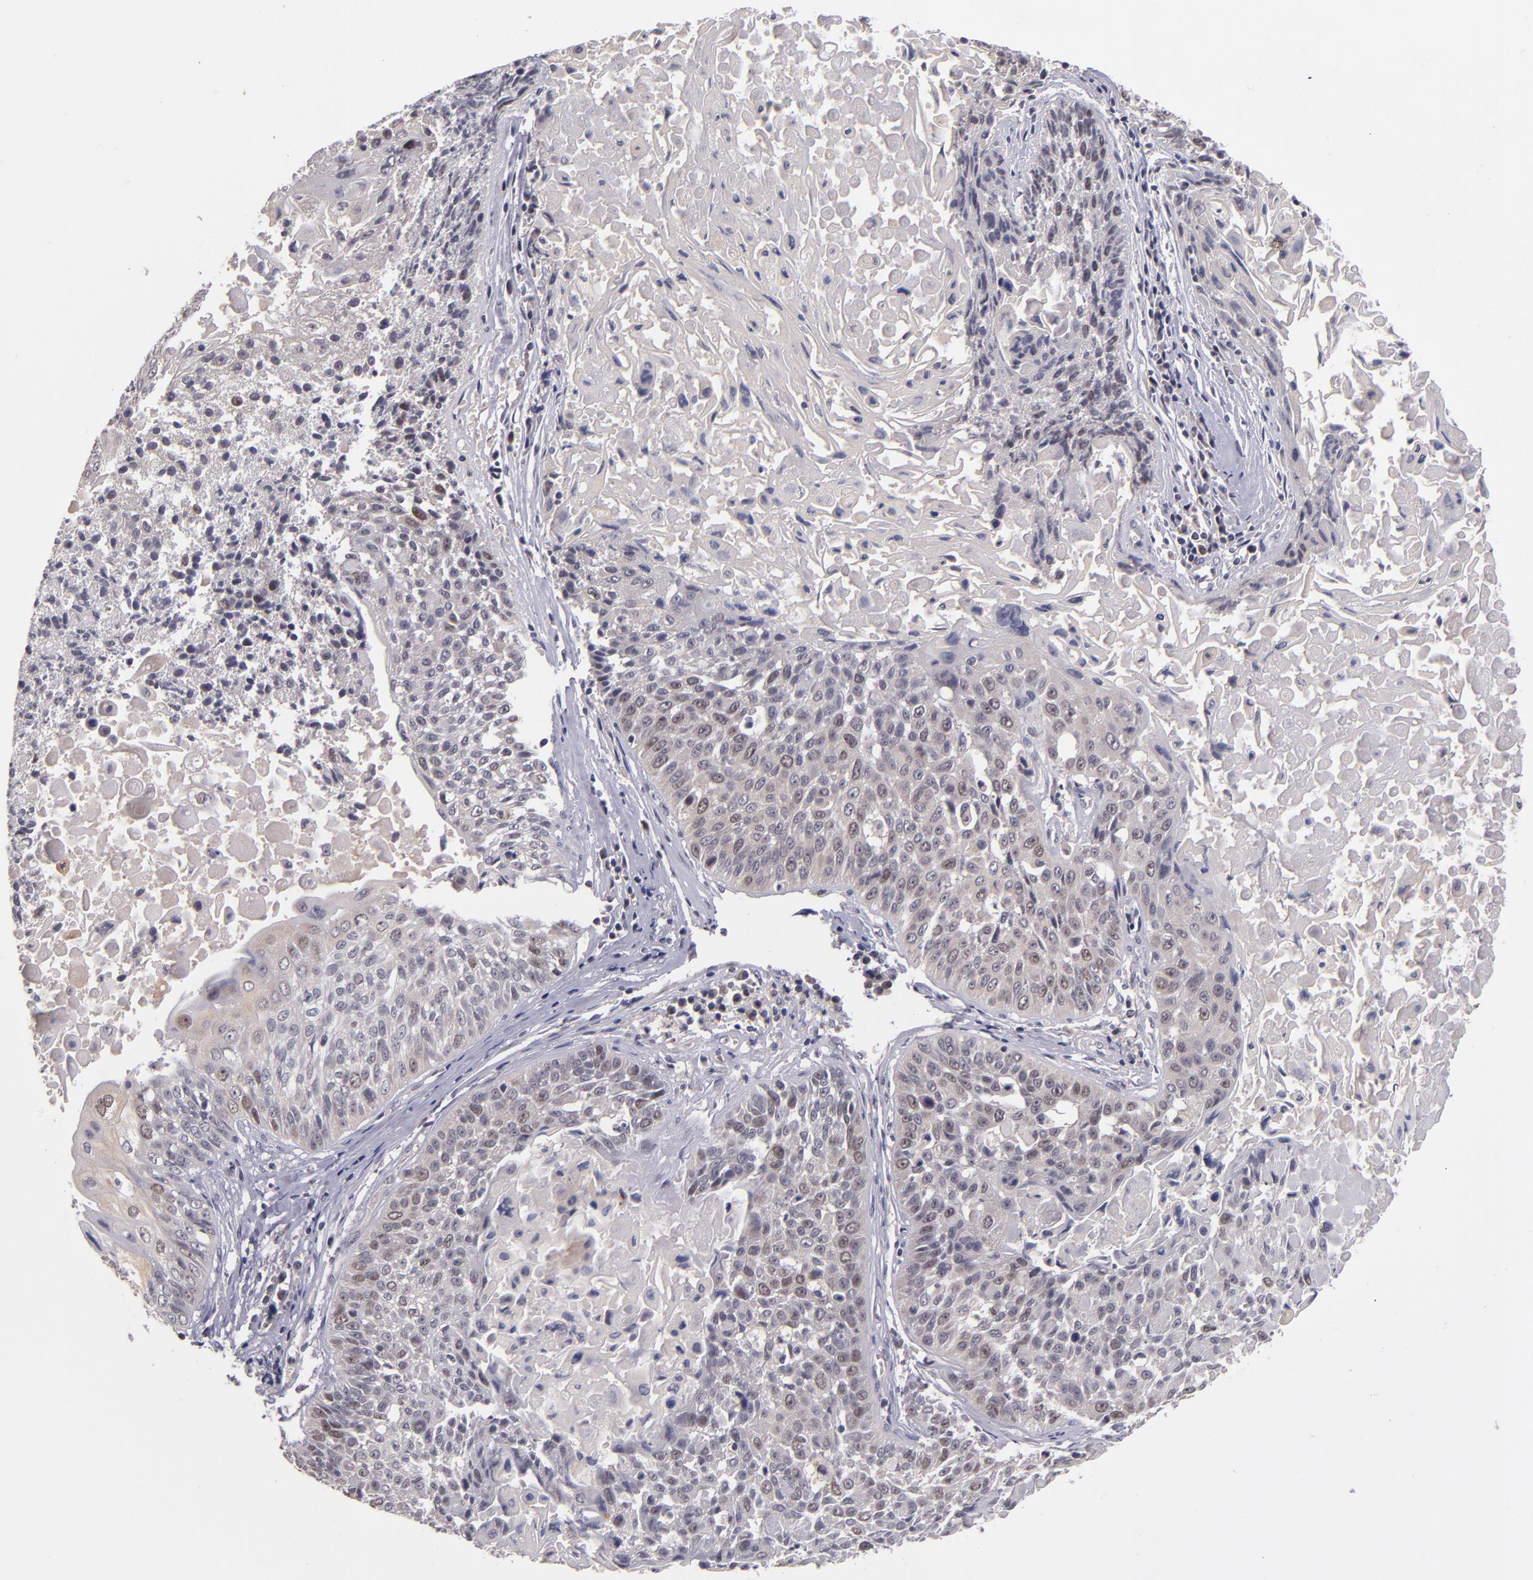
{"staining": {"intensity": "moderate", "quantity": "25%-75%", "location": "cytoplasmic/membranous"}, "tissue": "lung cancer", "cell_type": "Tumor cells", "image_type": "cancer", "snomed": [{"axis": "morphology", "description": "Adenocarcinoma, NOS"}, {"axis": "topography", "description": "Lung"}], "caption": "This image displays lung adenocarcinoma stained with immunohistochemistry to label a protein in brown. The cytoplasmic/membranous of tumor cells show moderate positivity for the protein. Nuclei are counter-stained blue.", "gene": "CDC7", "patient": {"sex": "male", "age": 60}}